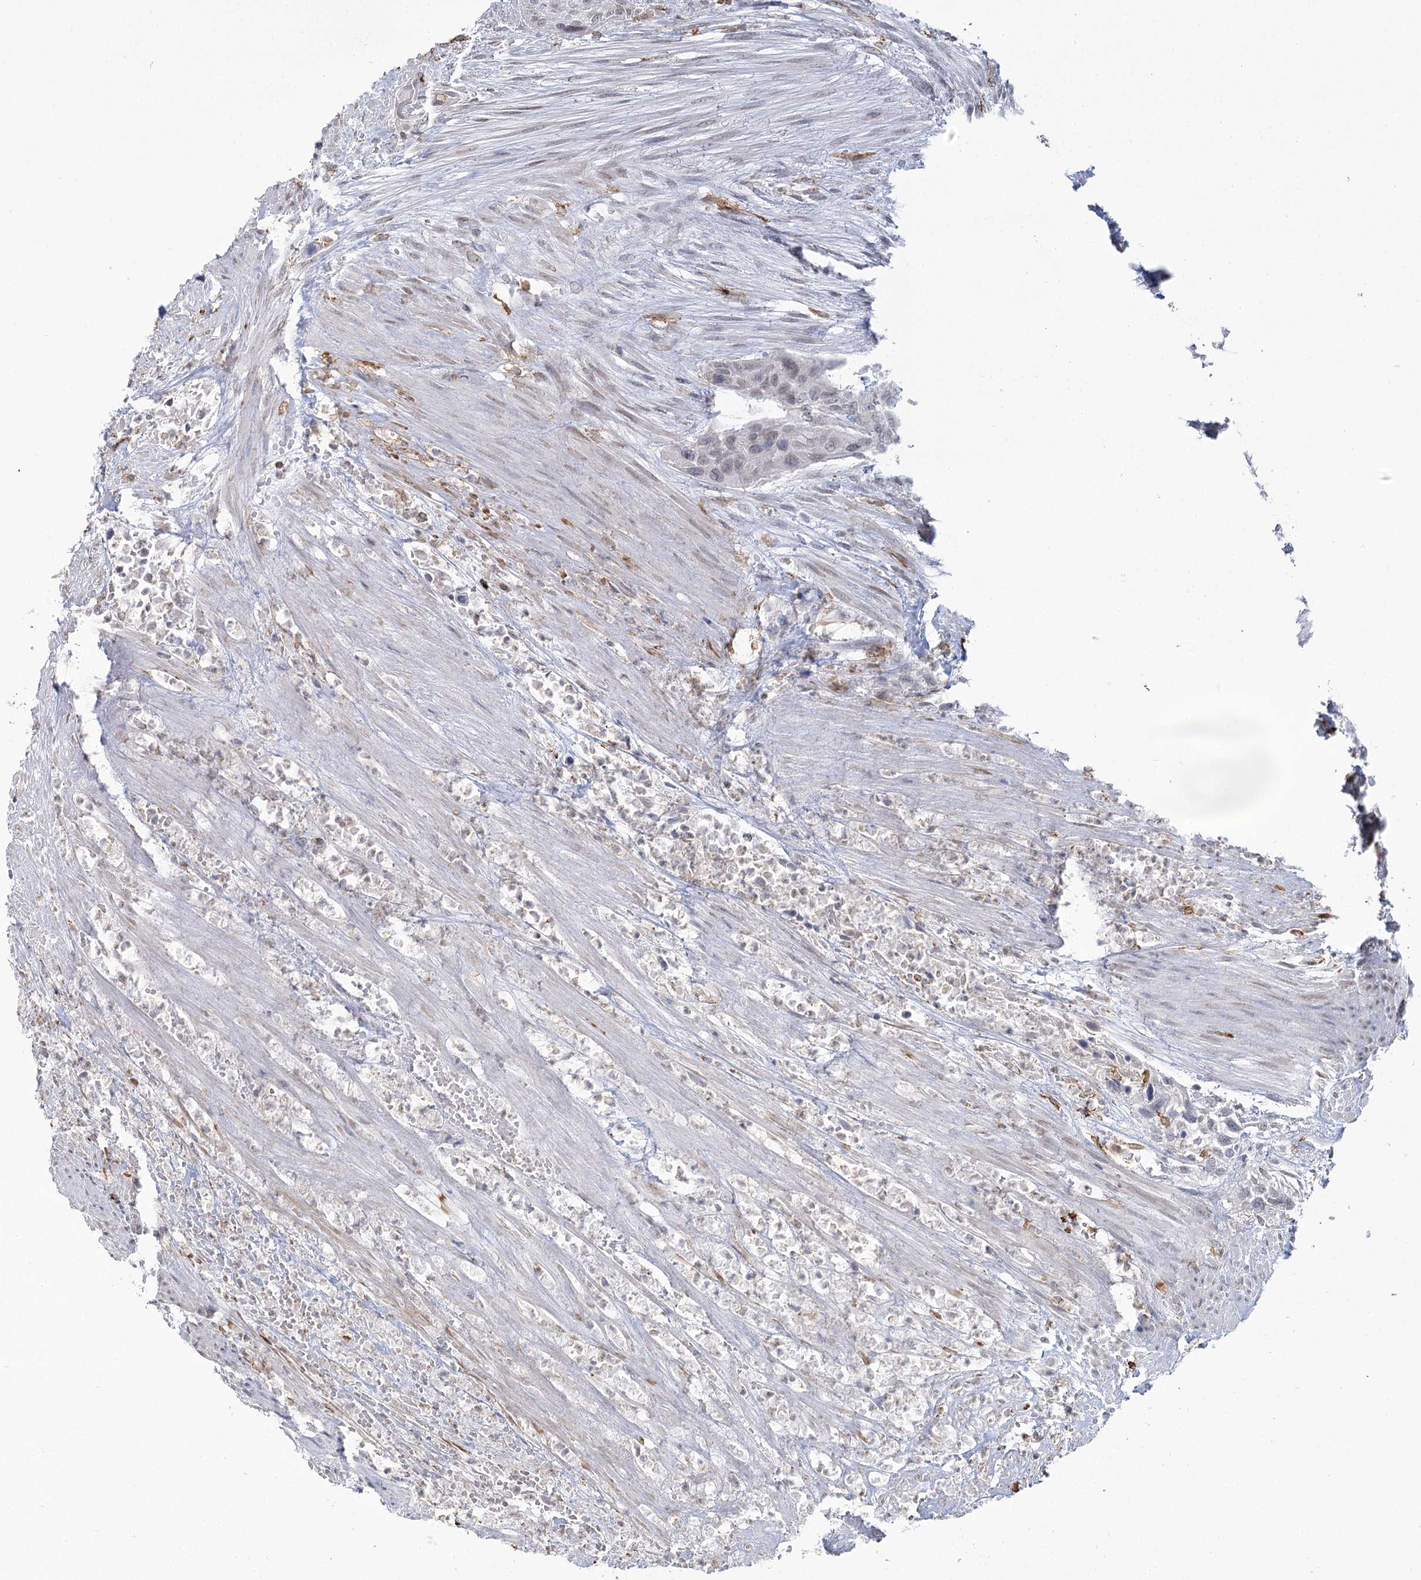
{"staining": {"intensity": "negative", "quantity": "none", "location": "none"}, "tissue": "urothelial cancer", "cell_type": "Tumor cells", "image_type": "cancer", "snomed": [{"axis": "morphology", "description": "Urothelial carcinoma, High grade"}, {"axis": "topography", "description": "Urinary bladder"}], "caption": "Protein analysis of urothelial cancer exhibits no significant expression in tumor cells.", "gene": "C11orf1", "patient": {"sex": "male", "age": 35}}